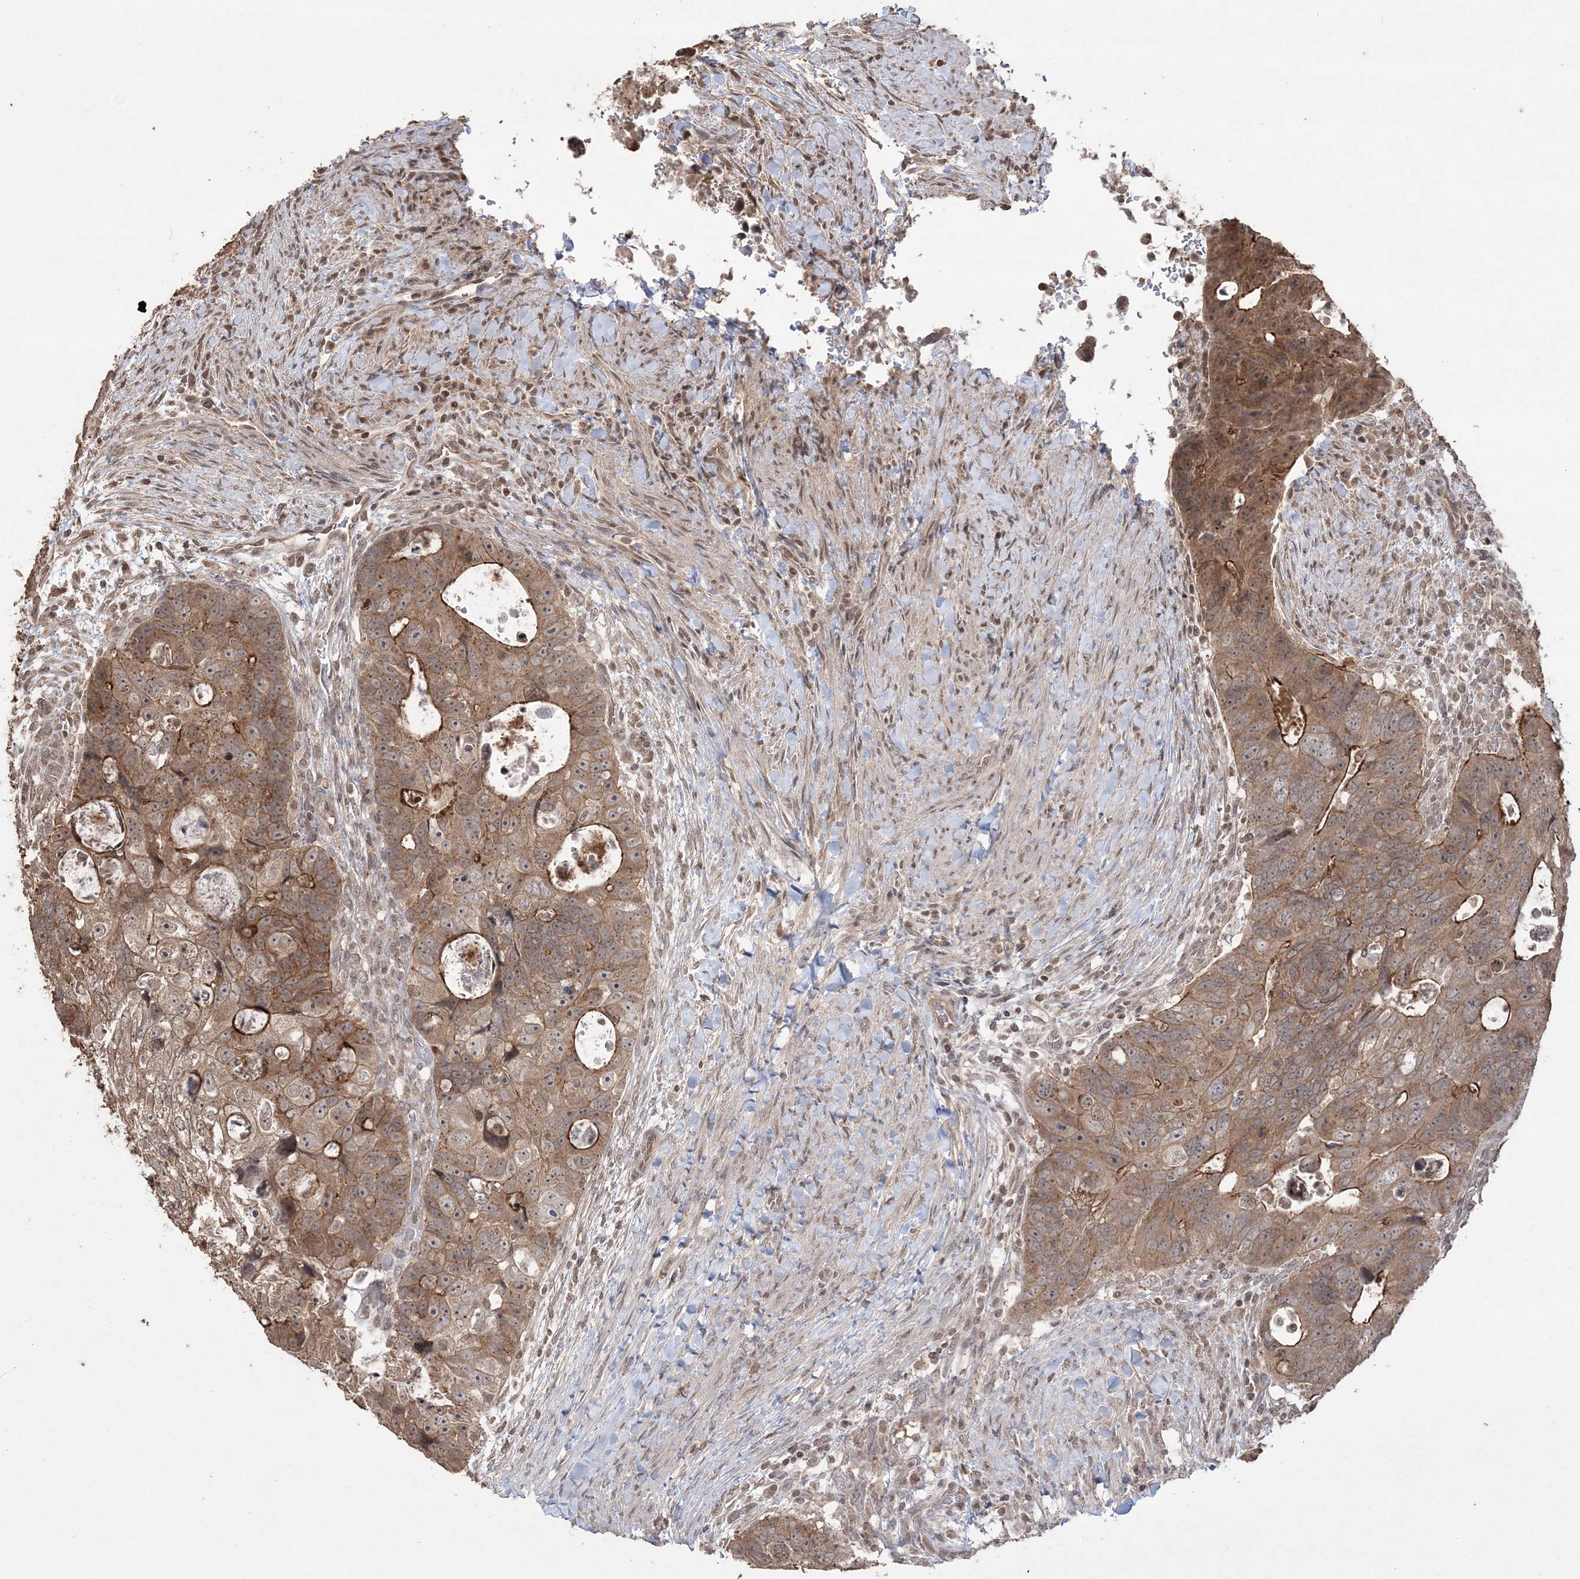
{"staining": {"intensity": "moderate", "quantity": ">75%", "location": "cytoplasmic/membranous"}, "tissue": "colorectal cancer", "cell_type": "Tumor cells", "image_type": "cancer", "snomed": [{"axis": "morphology", "description": "Adenocarcinoma, NOS"}, {"axis": "topography", "description": "Rectum"}], "caption": "IHC histopathology image of neoplastic tissue: colorectal cancer (adenocarcinoma) stained using immunohistochemistry reveals medium levels of moderate protein expression localized specifically in the cytoplasmic/membranous of tumor cells, appearing as a cytoplasmic/membranous brown color.", "gene": "EHHADH", "patient": {"sex": "male", "age": 59}}